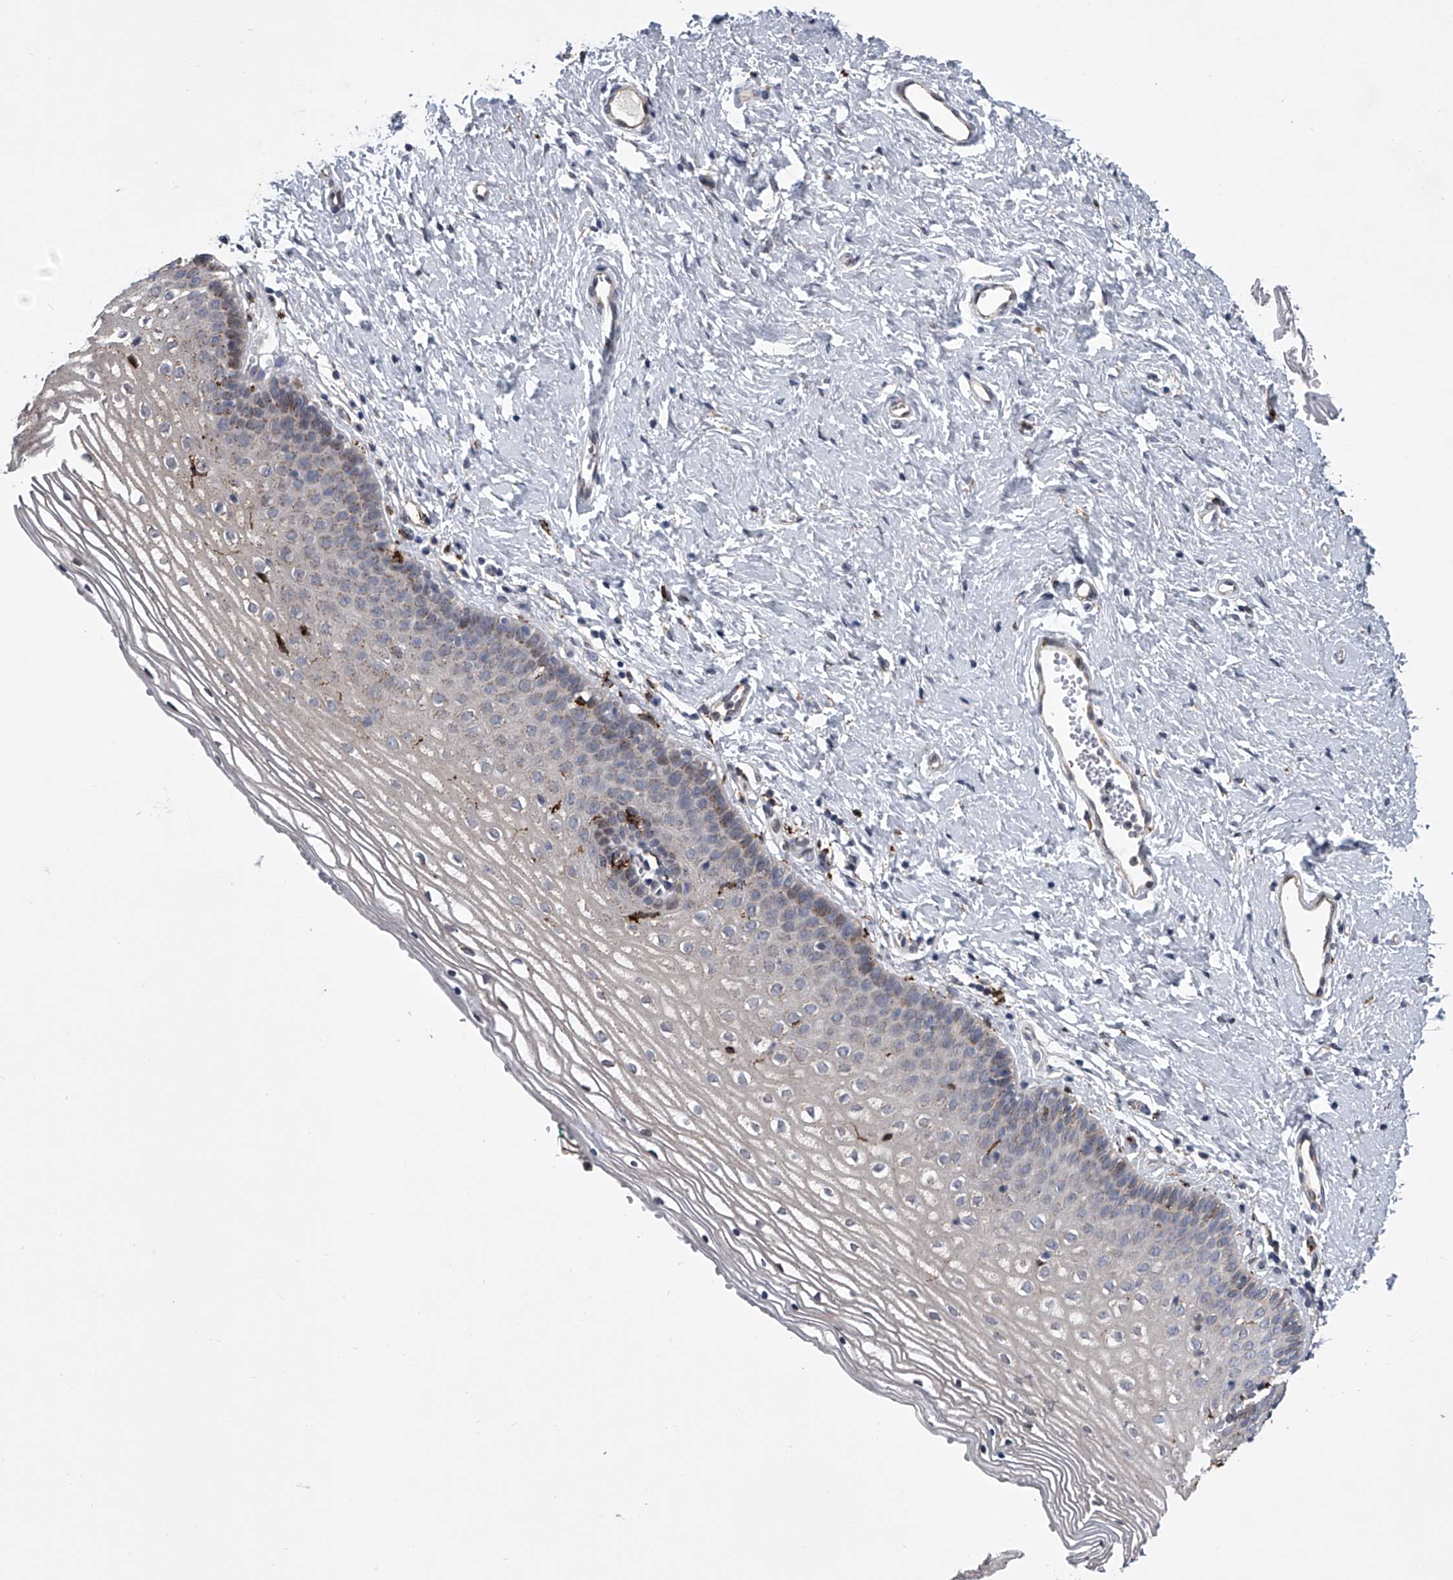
{"staining": {"intensity": "weak", "quantity": "<25%", "location": "cytoplasmic/membranous"}, "tissue": "vagina", "cell_type": "Squamous epithelial cells", "image_type": "normal", "snomed": [{"axis": "morphology", "description": "Normal tissue, NOS"}, {"axis": "topography", "description": "Vagina"}], "caption": "Immunohistochemical staining of unremarkable human vagina demonstrates no significant positivity in squamous epithelial cells.", "gene": "TRIM8", "patient": {"sex": "female", "age": 32}}